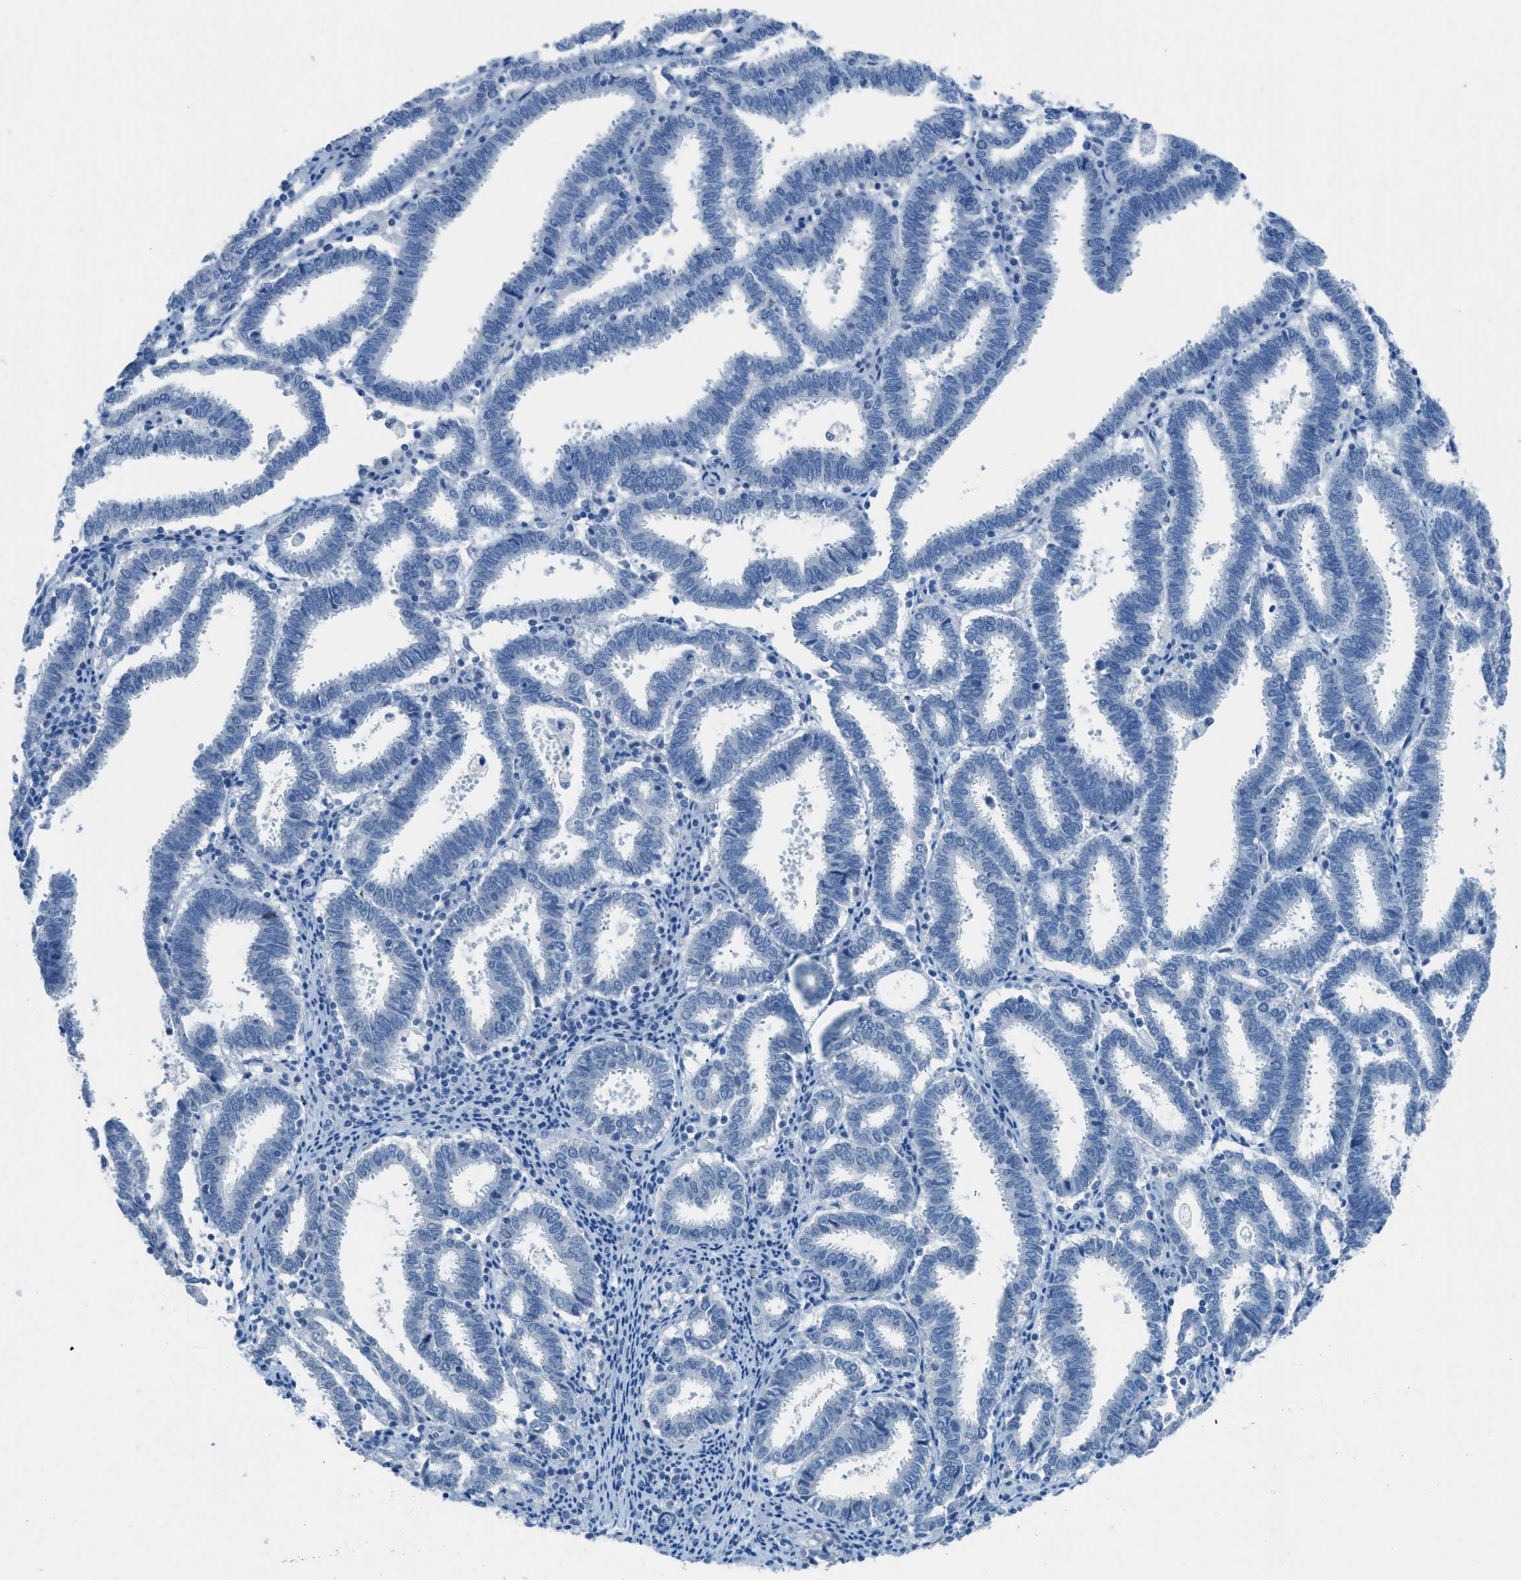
{"staining": {"intensity": "negative", "quantity": "none", "location": "none"}, "tissue": "endometrial cancer", "cell_type": "Tumor cells", "image_type": "cancer", "snomed": [{"axis": "morphology", "description": "Adenocarcinoma, NOS"}, {"axis": "topography", "description": "Uterus"}], "caption": "This is an immunohistochemistry (IHC) image of endometrial cancer. There is no expression in tumor cells.", "gene": "ACAN", "patient": {"sex": "female", "age": 83}}